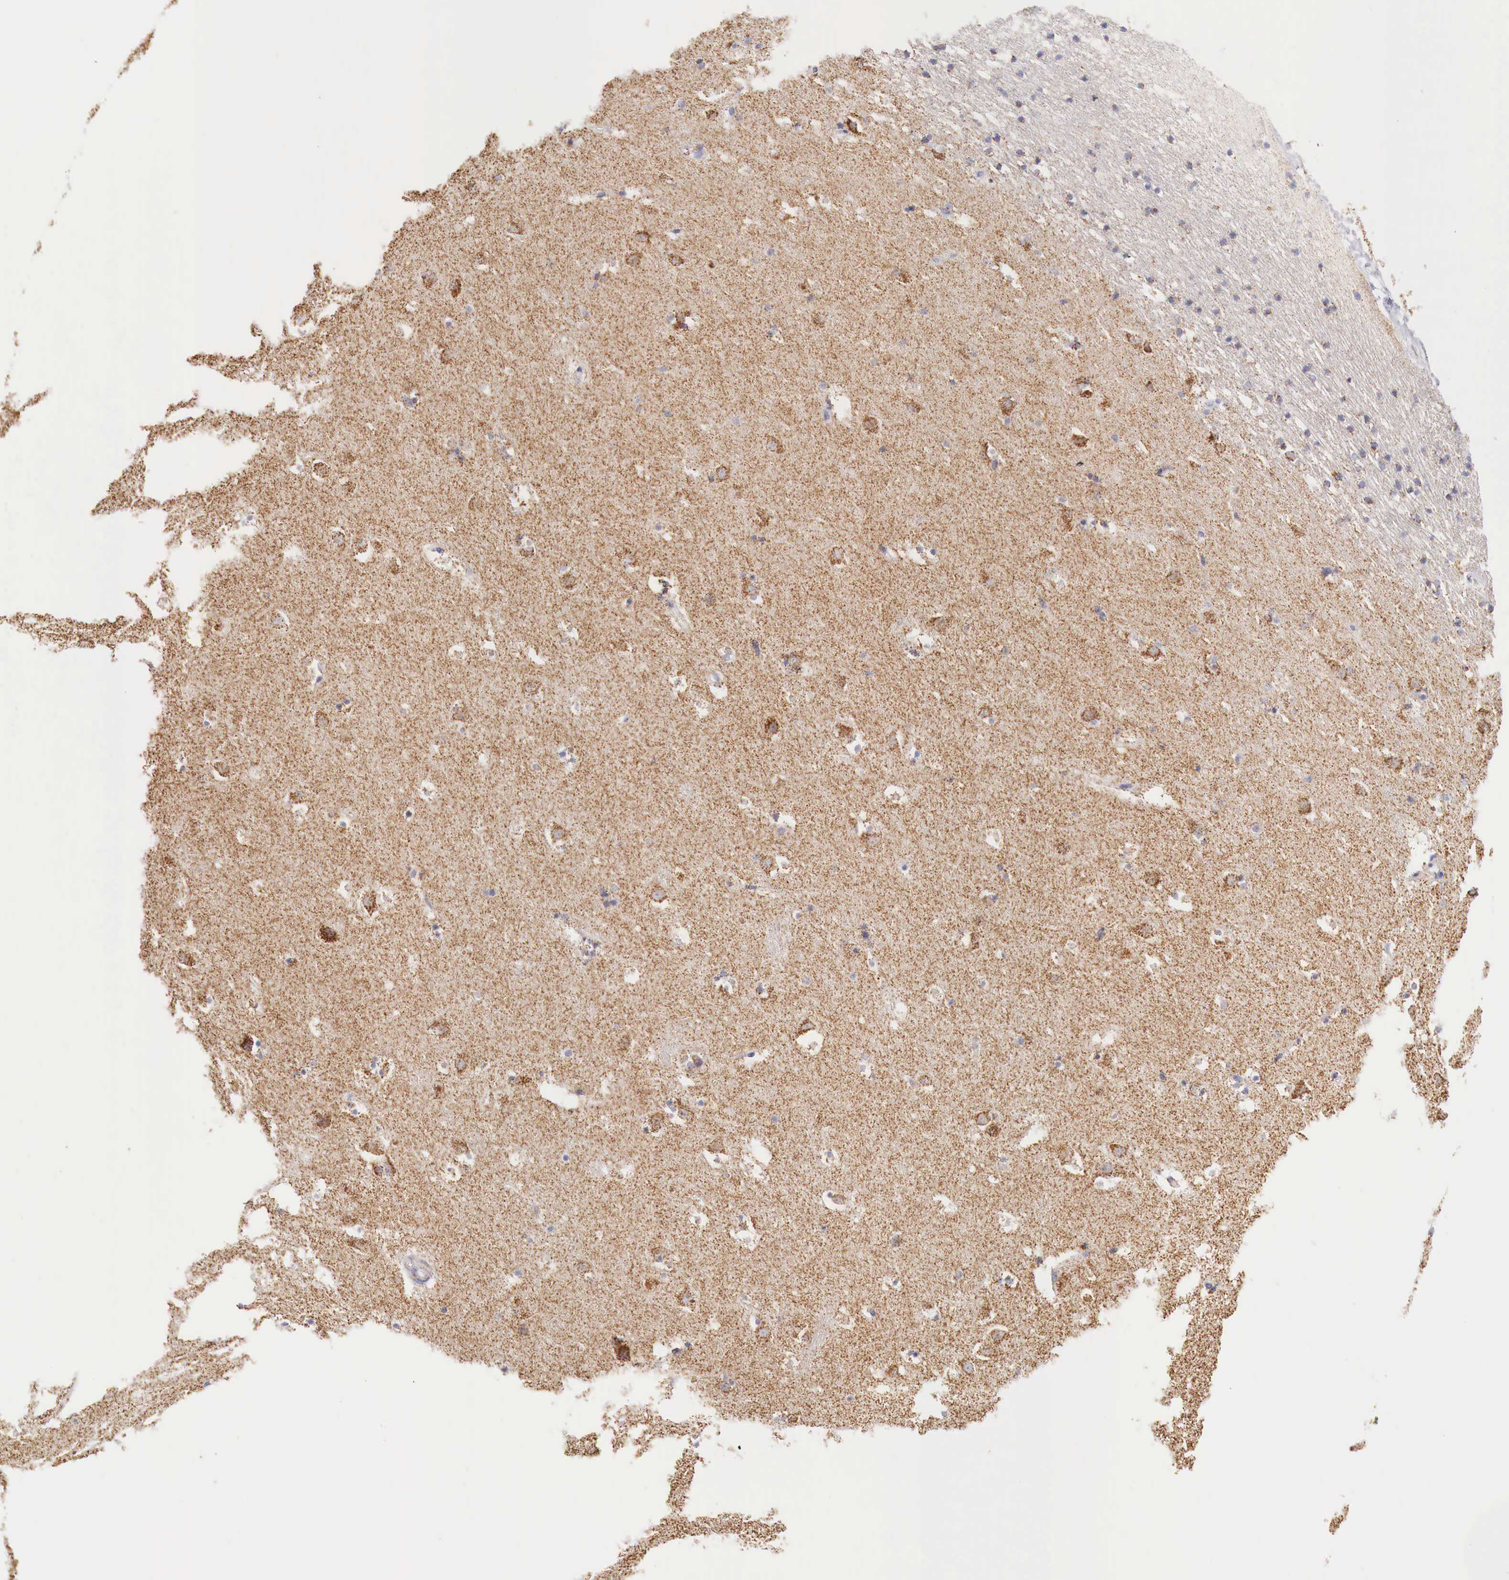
{"staining": {"intensity": "weak", "quantity": "<25%", "location": "cytoplasmic/membranous"}, "tissue": "caudate", "cell_type": "Glial cells", "image_type": "normal", "snomed": [{"axis": "morphology", "description": "Normal tissue, NOS"}, {"axis": "topography", "description": "Lateral ventricle wall"}], "caption": "Unremarkable caudate was stained to show a protein in brown. There is no significant expression in glial cells. (DAB immunohistochemistry (IHC), high magnification).", "gene": "IDH3G", "patient": {"sex": "male", "age": 45}}